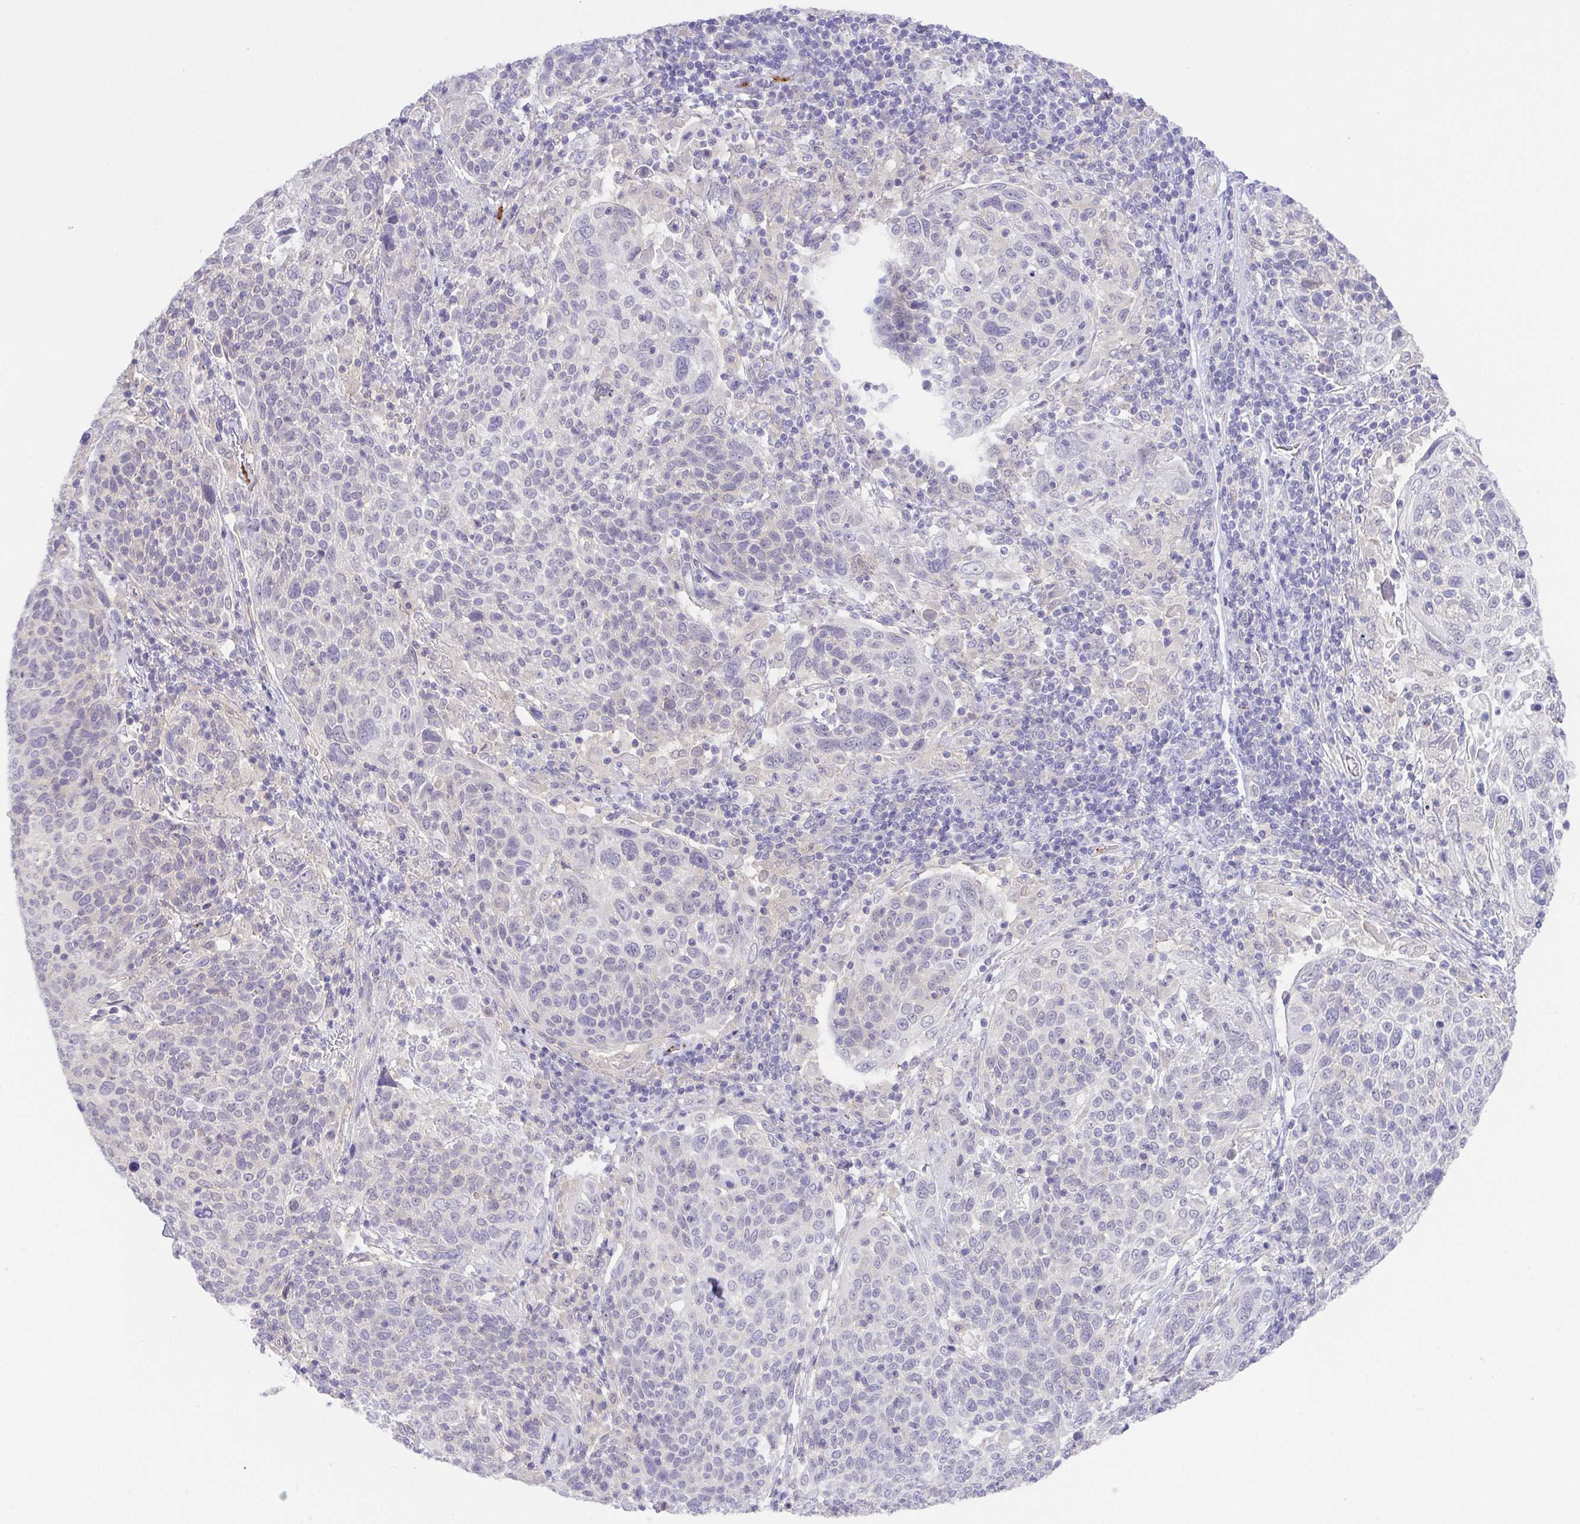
{"staining": {"intensity": "negative", "quantity": "none", "location": "none"}, "tissue": "cervical cancer", "cell_type": "Tumor cells", "image_type": "cancer", "snomed": [{"axis": "morphology", "description": "Squamous cell carcinoma, NOS"}, {"axis": "topography", "description": "Cervix"}], "caption": "DAB (3,3'-diaminobenzidine) immunohistochemical staining of squamous cell carcinoma (cervical) shows no significant staining in tumor cells.", "gene": "PRR14L", "patient": {"sex": "female", "age": 61}}